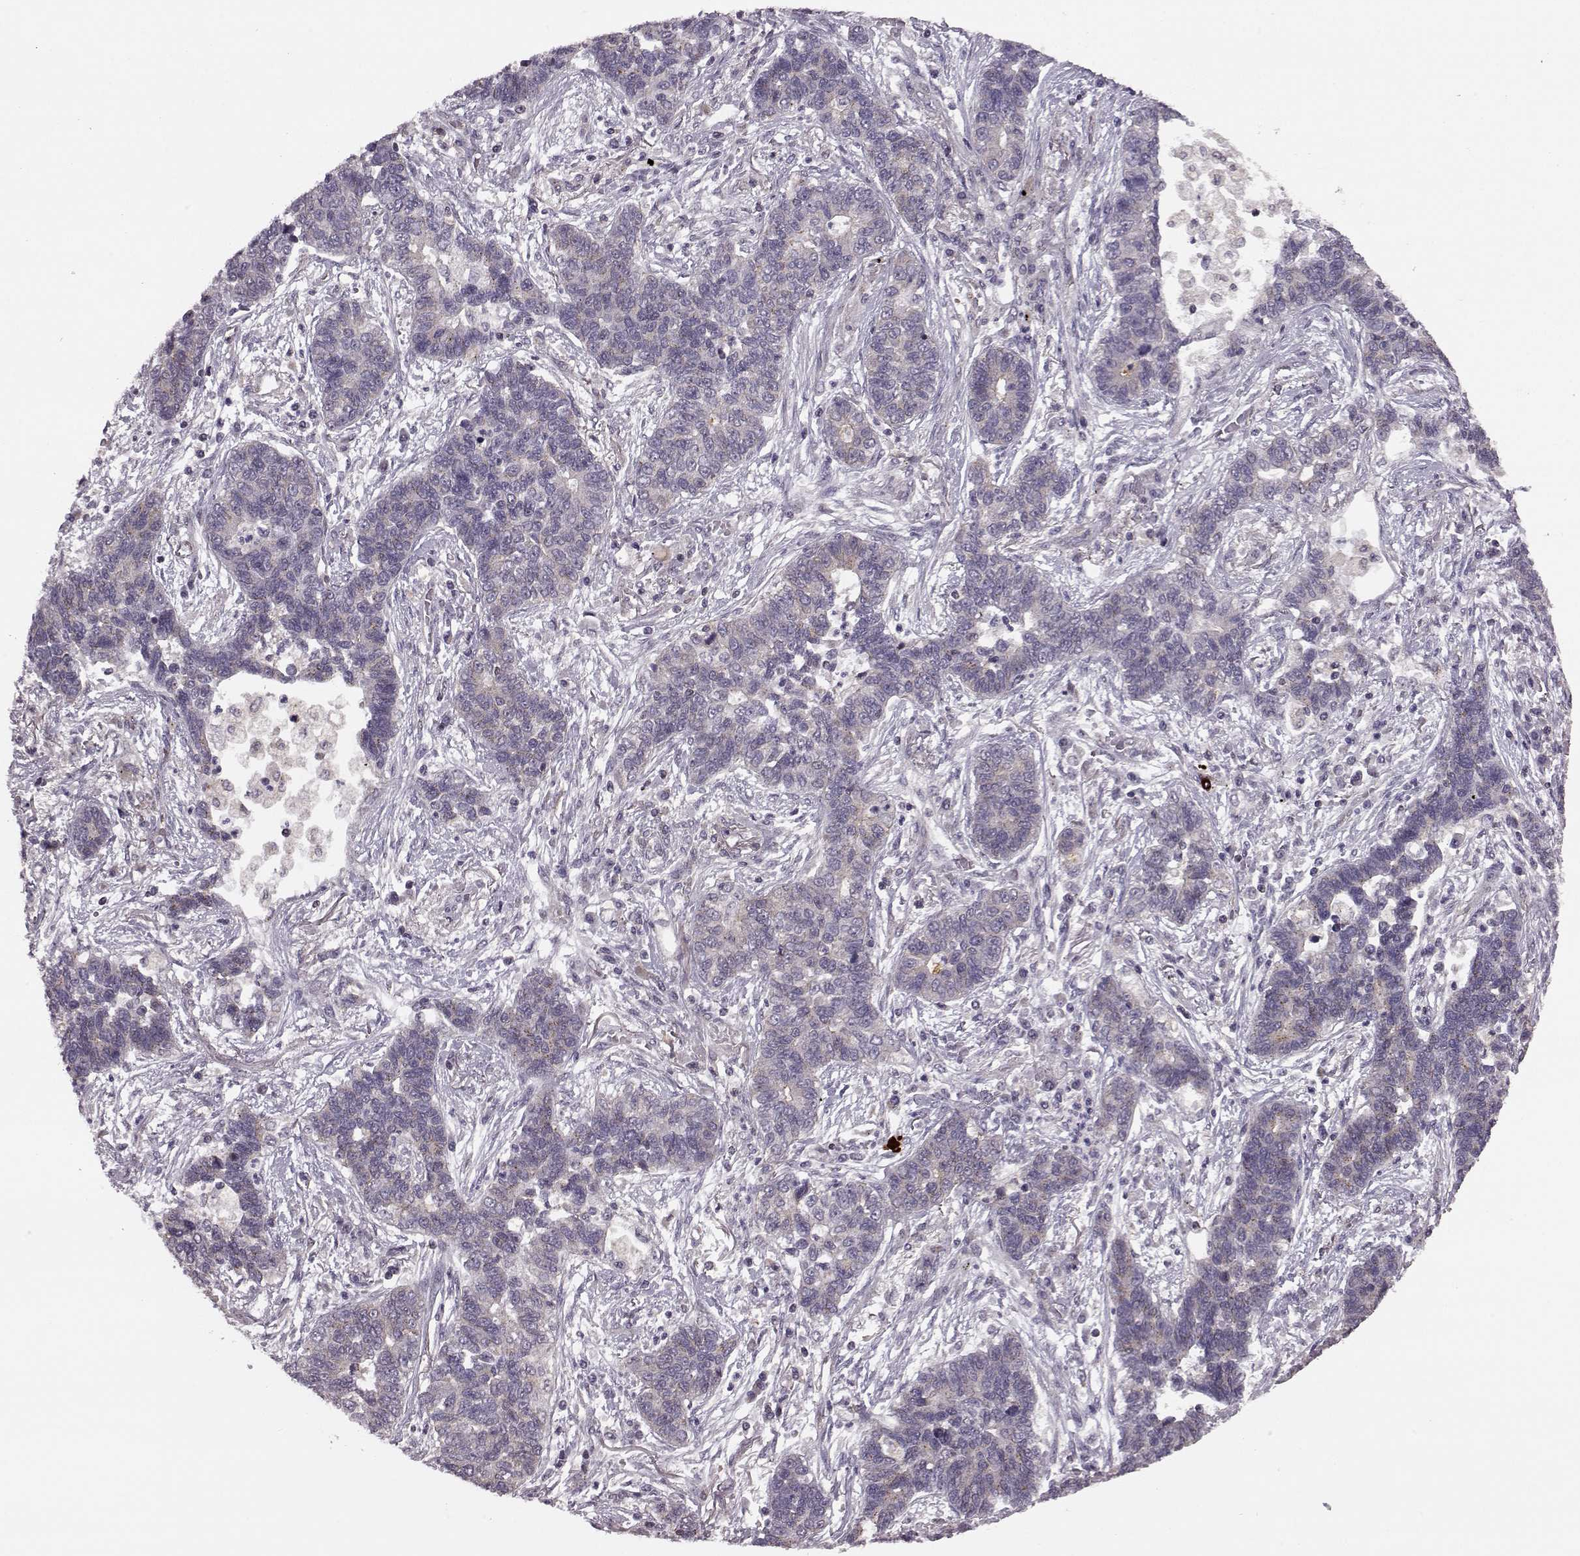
{"staining": {"intensity": "weak", "quantity": ">75%", "location": "cytoplasmic/membranous"}, "tissue": "lung cancer", "cell_type": "Tumor cells", "image_type": "cancer", "snomed": [{"axis": "morphology", "description": "Adenocarcinoma, NOS"}, {"axis": "topography", "description": "Lung"}], "caption": "Immunohistochemistry (IHC) image of lung adenocarcinoma stained for a protein (brown), which demonstrates low levels of weak cytoplasmic/membranous positivity in approximately >75% of tumor cells.", "gene": "FNIP2", "patient": {"sex": "female", "age": 57}}